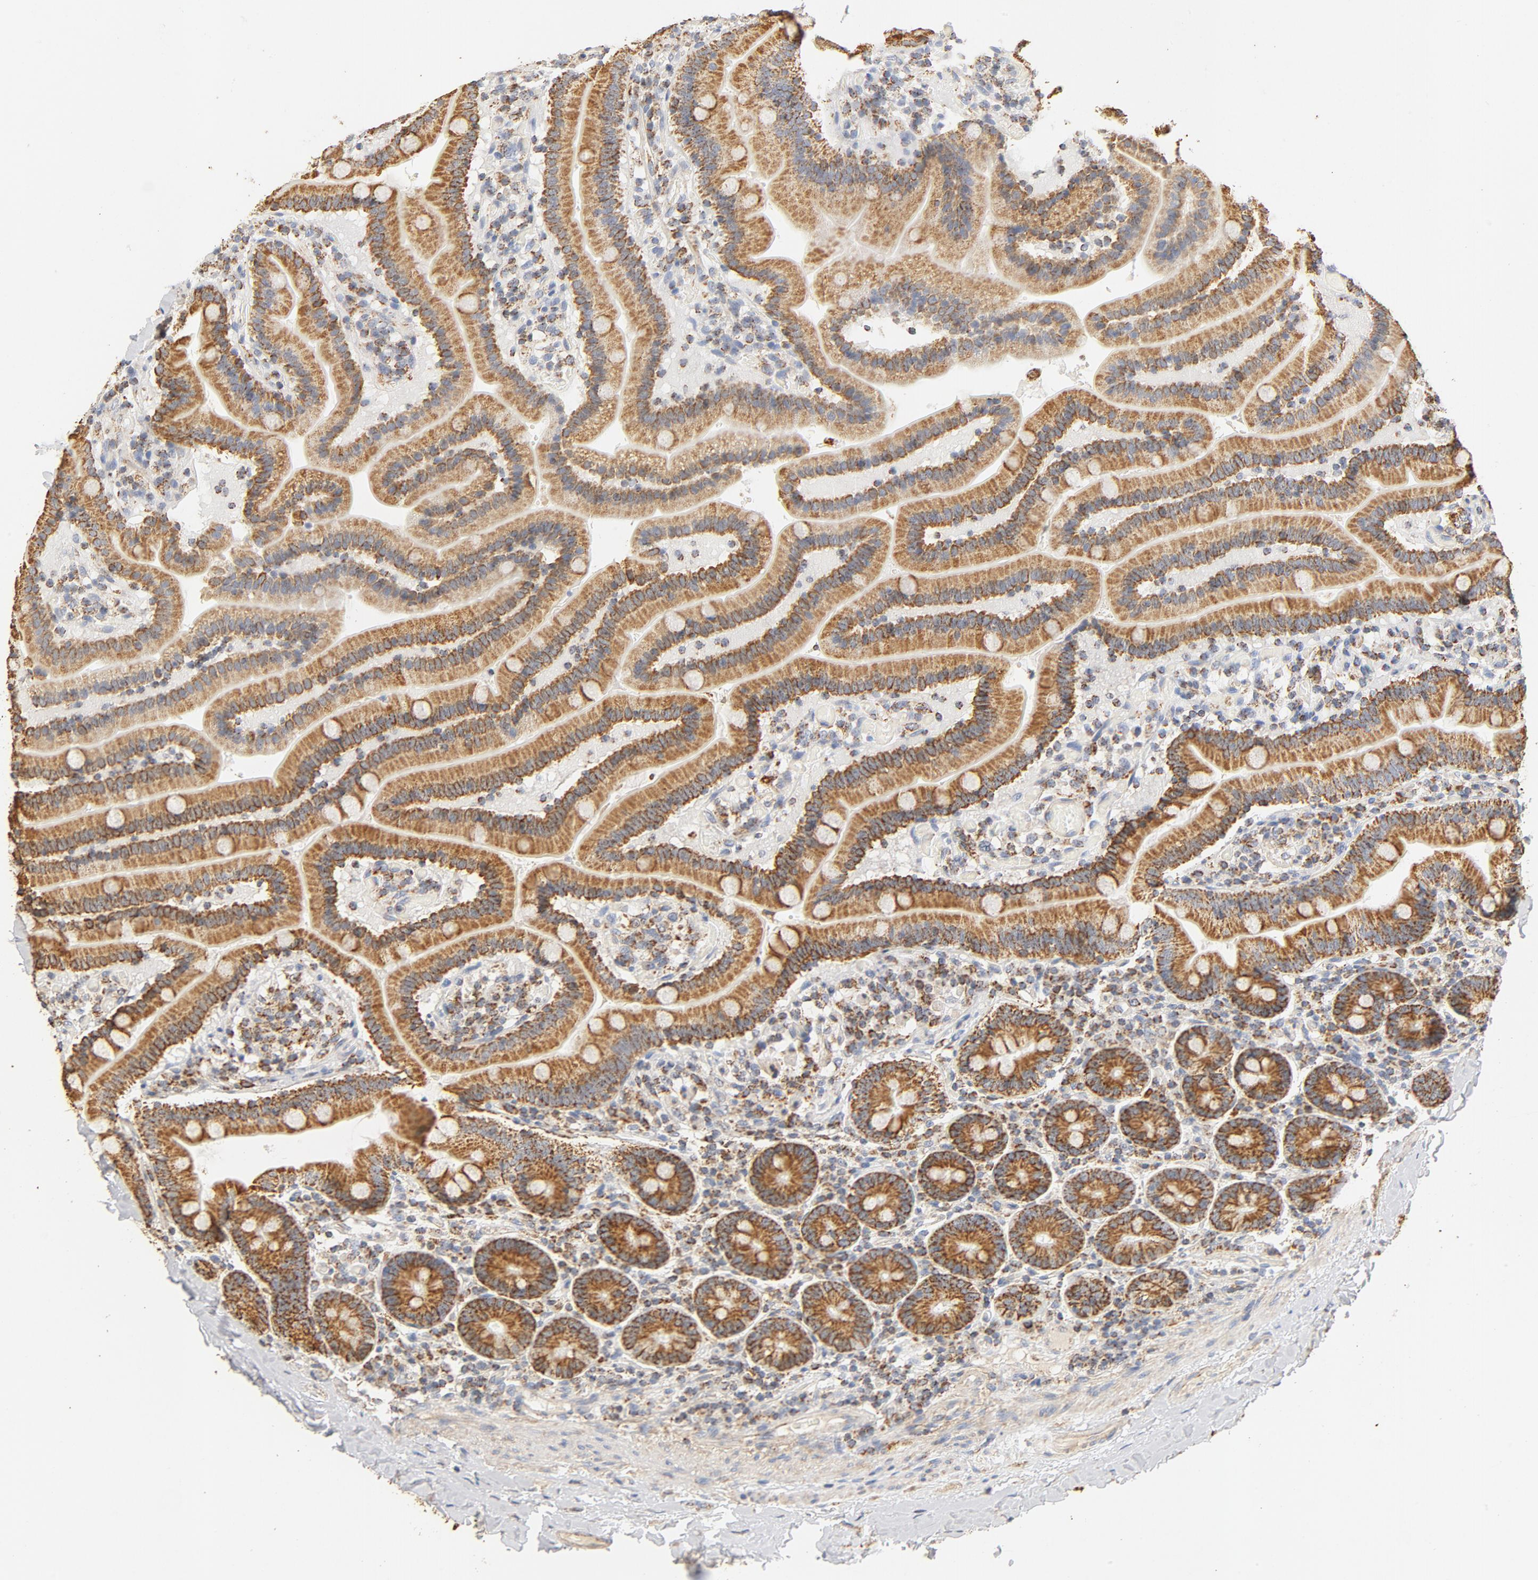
{"staining": {"intensity": "moderate", "quantity": ">75%", "location": "cytoplasmic/membranous"}, "tissue": "duodenum", "cell_type": "Glandular cells", "image_type": "normal", "snomed": [{"axis": "morphology", "description": "Normal tissue, NOS"}, {"axis": "topography", "description": "Duodenum"}], "caption": "The immunohistochemical stain highlights moderate cytoplasmic/membranous expression in glandular cells of unremarkable duodenum.", "gene": "COX4I1", "patient": {"sex": "male", "age": 66}}